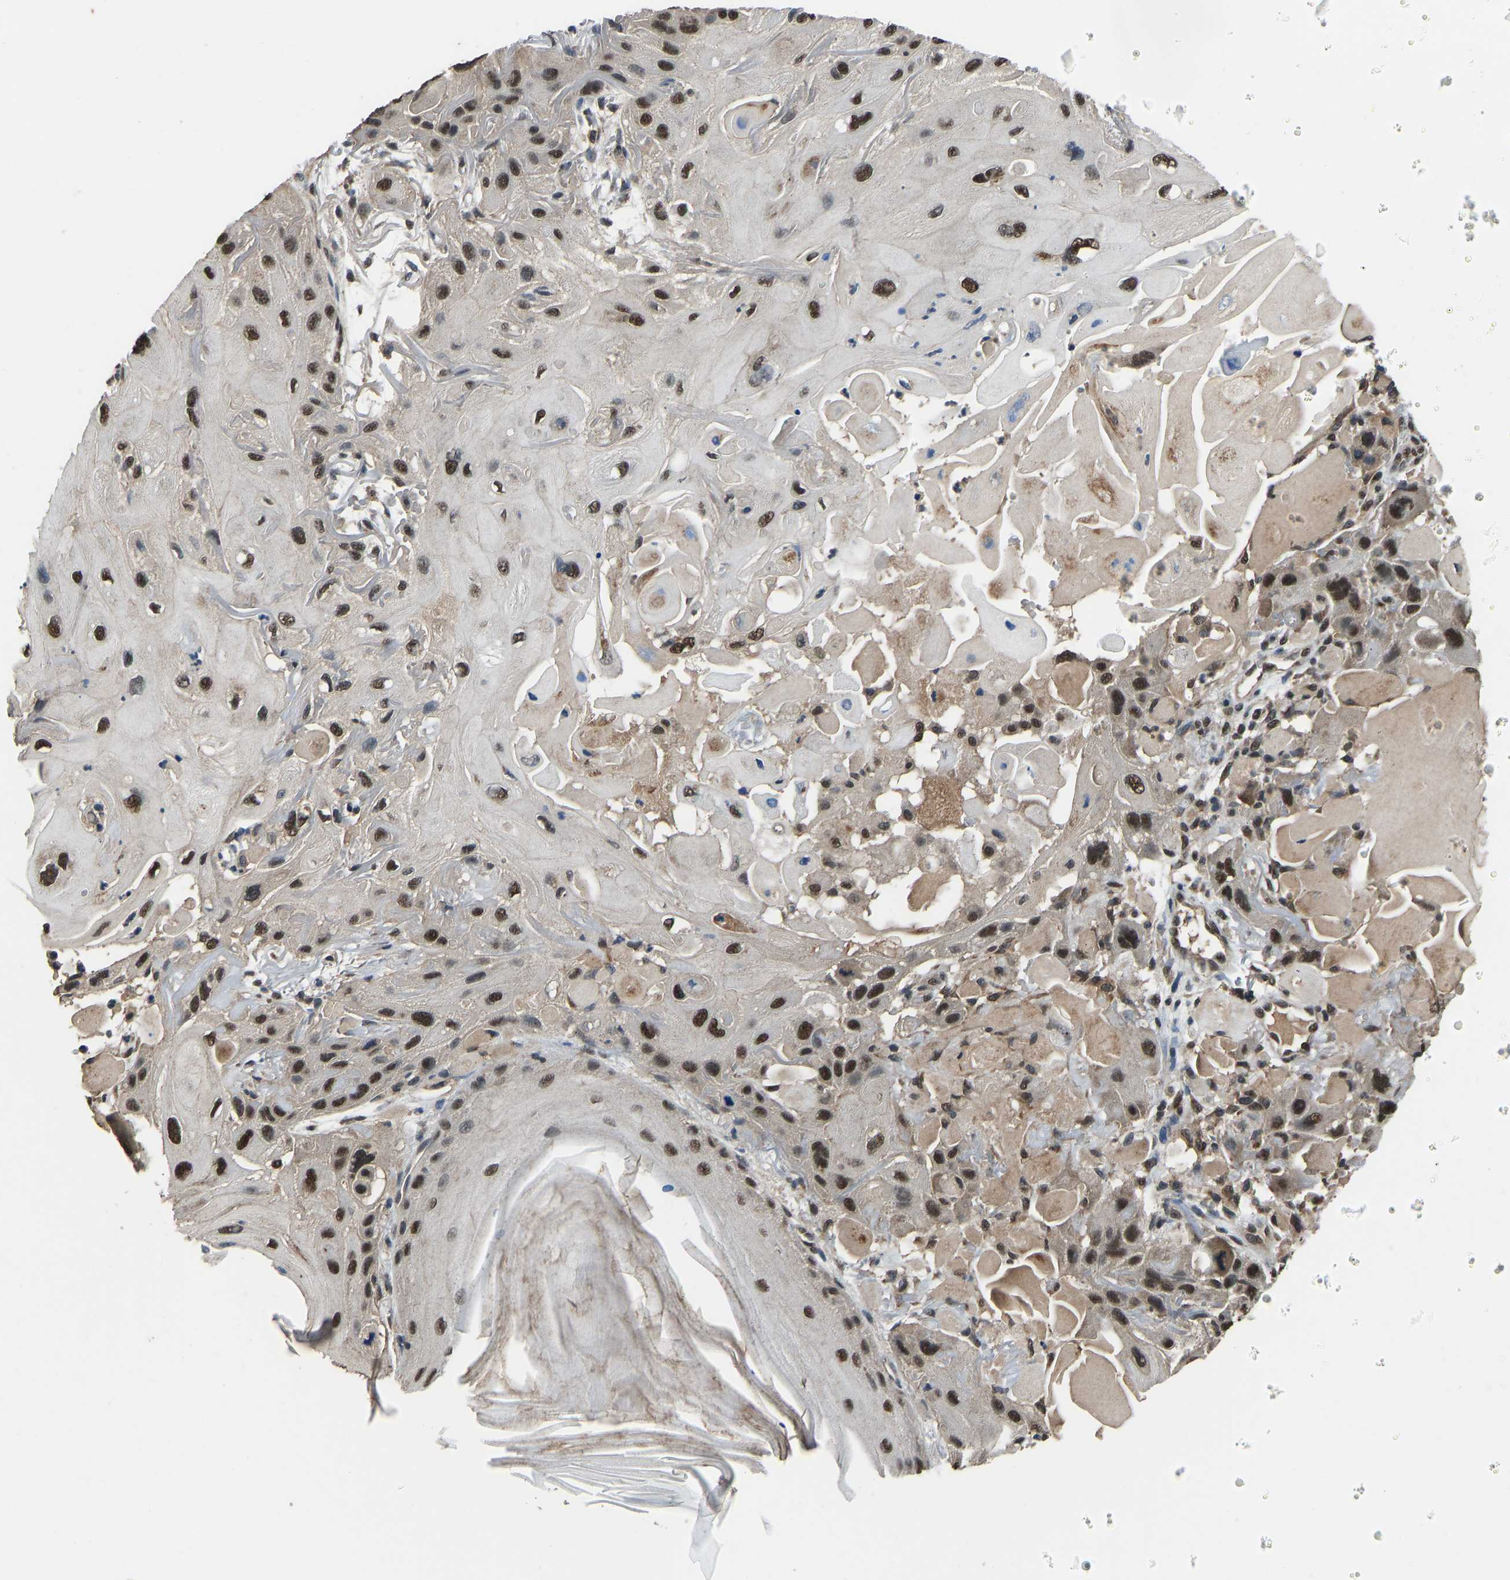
{"staining": {"intensity": "strong", "quantity": ">75%", "location": "nuclear"}, "tissue": "skin cancer", "cell_type": "Tumor cells", "image_type": "cancer", "snomed": [{"axis": "morphology", "description": "Squamous cell carcinoma, NOS"}, {"axis": "topography", "description": "Skin"}], "caption": "Immunohistochemistry (IHC) photomicrograph of neoplastic tissue: squamous cell carcinoma (skin) stained using immunohistochemistry displays high levels of strong protein expression localized specifically in the nuclear of tumor cells, appearing as a nuclear brown color.", "gene": "TOX4", "patient": {"sex": "female", "age": 77}}